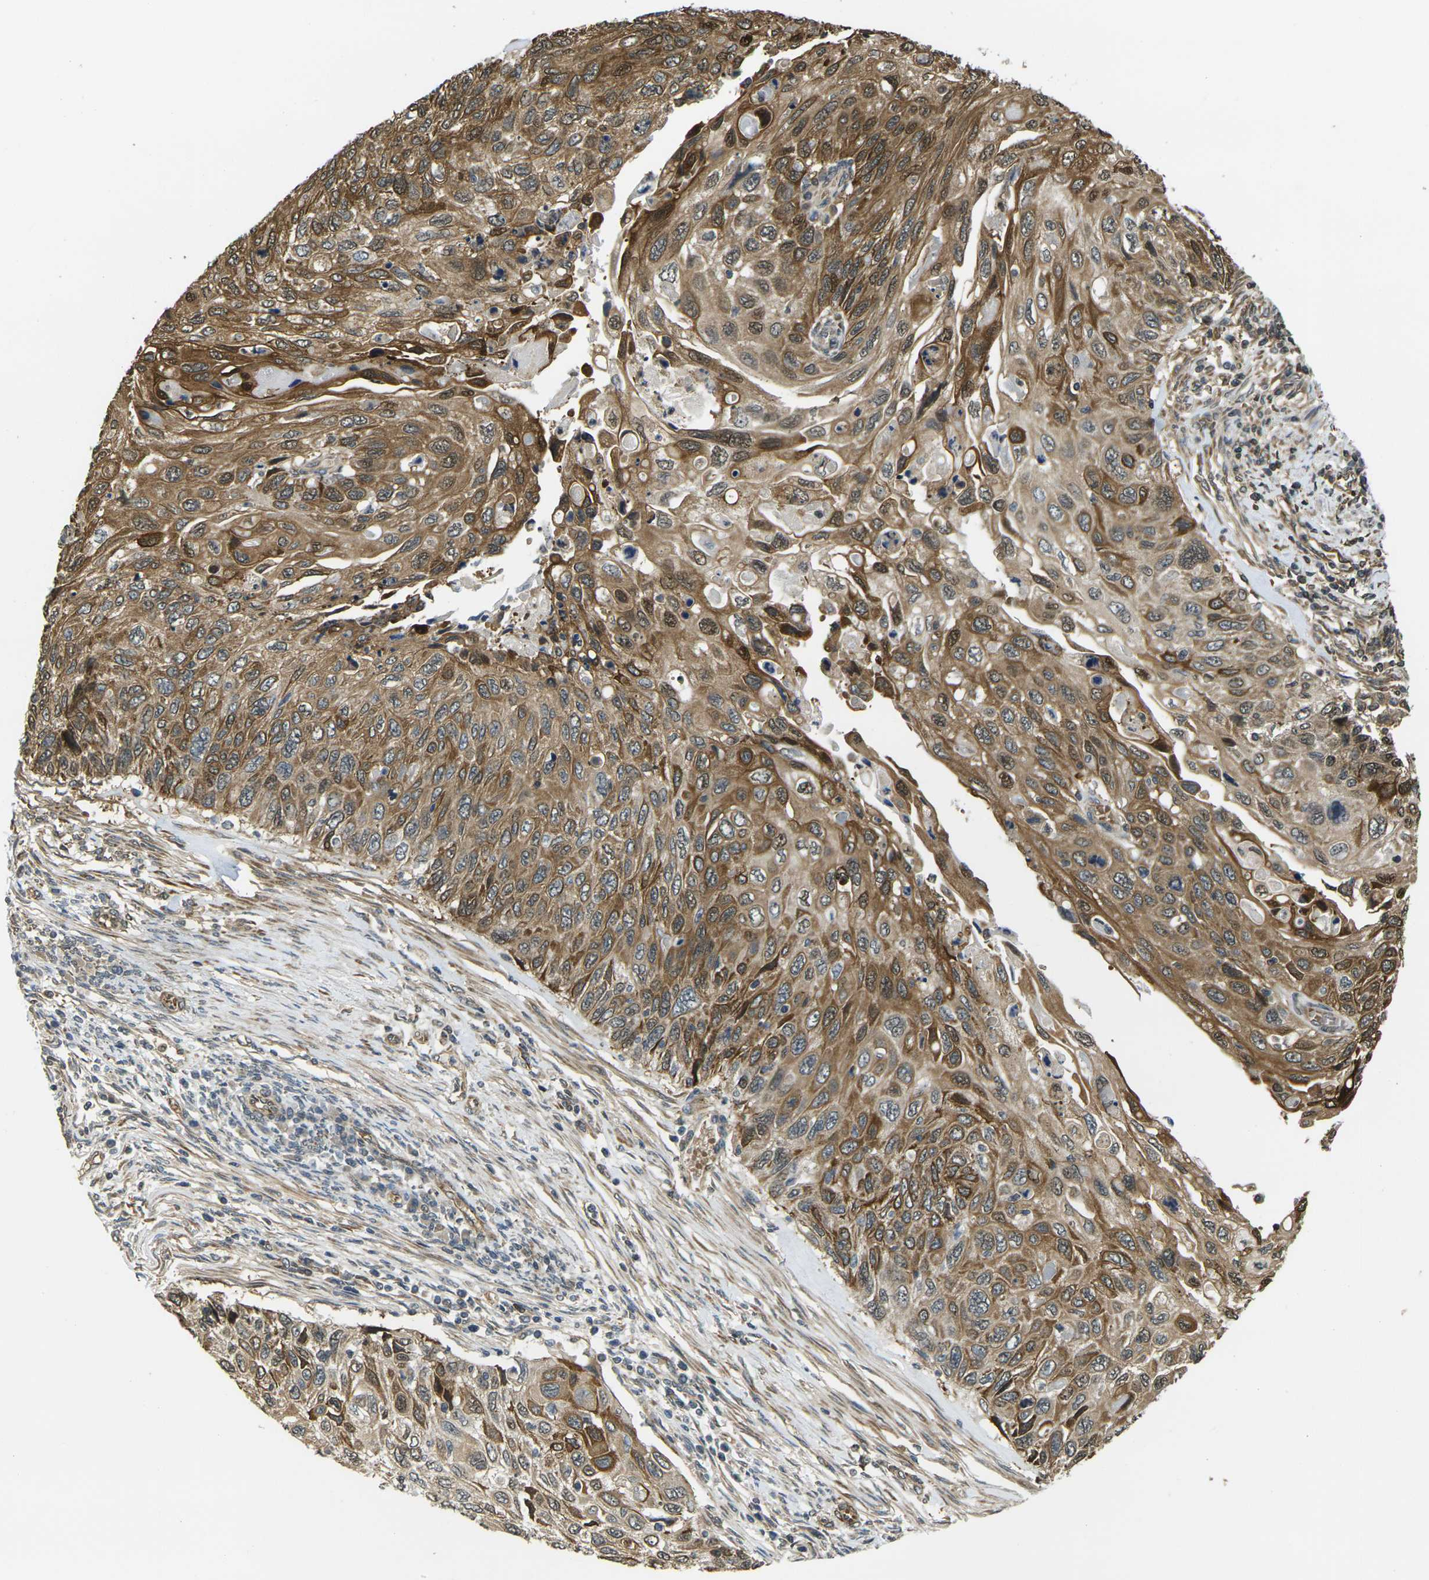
{"staining": {"intensity": "moderate", "quantity": ">75%", "location": "cytoplasmic/membranous"}, "tissue": "cervical cancer", "cell_type": "Tumor cells", "image_type": "cancer", "snomed": [{"axis": "morphology", "description": "Squamous cell carcinoma, NOS"}, {"axis": "topography", "description": "Cervix"}], "caption": "Cervical cancer (squamous cell carcinoma) stained with a protein marker displays moderate staining in tumor cells.", "gene": "CAST", "patient": {"sex": "female", "age": 70}}